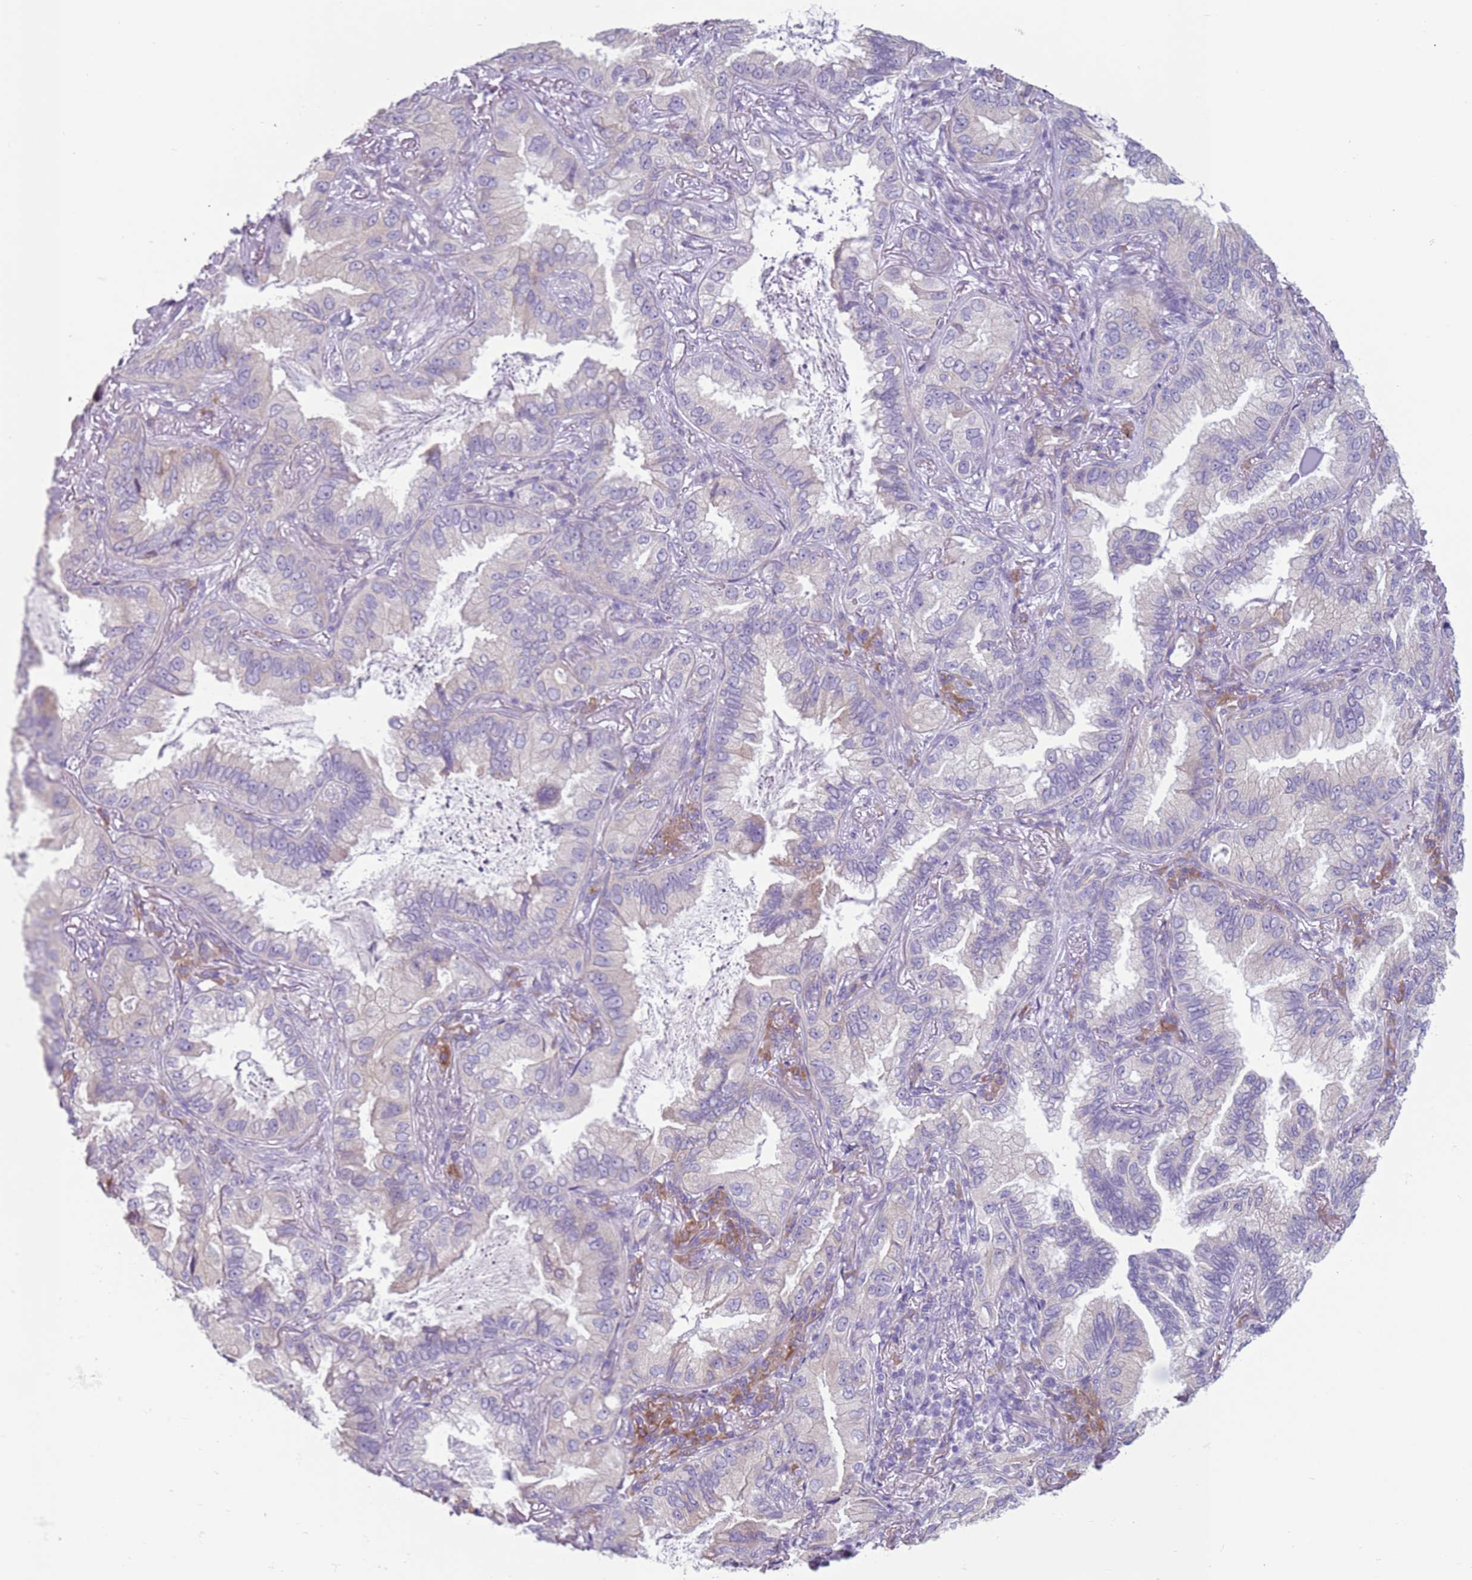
{"staining": {"intensity": "negative", "quantity": "none", "location": "none"}, "tissue": "lung cancer", "cell_type": "Tumor cells", "image_type": "cancer", "snomed": [{"axis": "morphology", "description": "Adenocarcinoma, NOS"}, {"axis": "topography", "description": "Lung"}], "caption": "Immunohistochemistry histopathology image of neoplastic tissue: human lung adenocarcinoma stained with DAB demonstrates no significant protein positivity in tumor cells.", "gene": "HYOU1", "patient": {"sex": "female", "age": 69}}